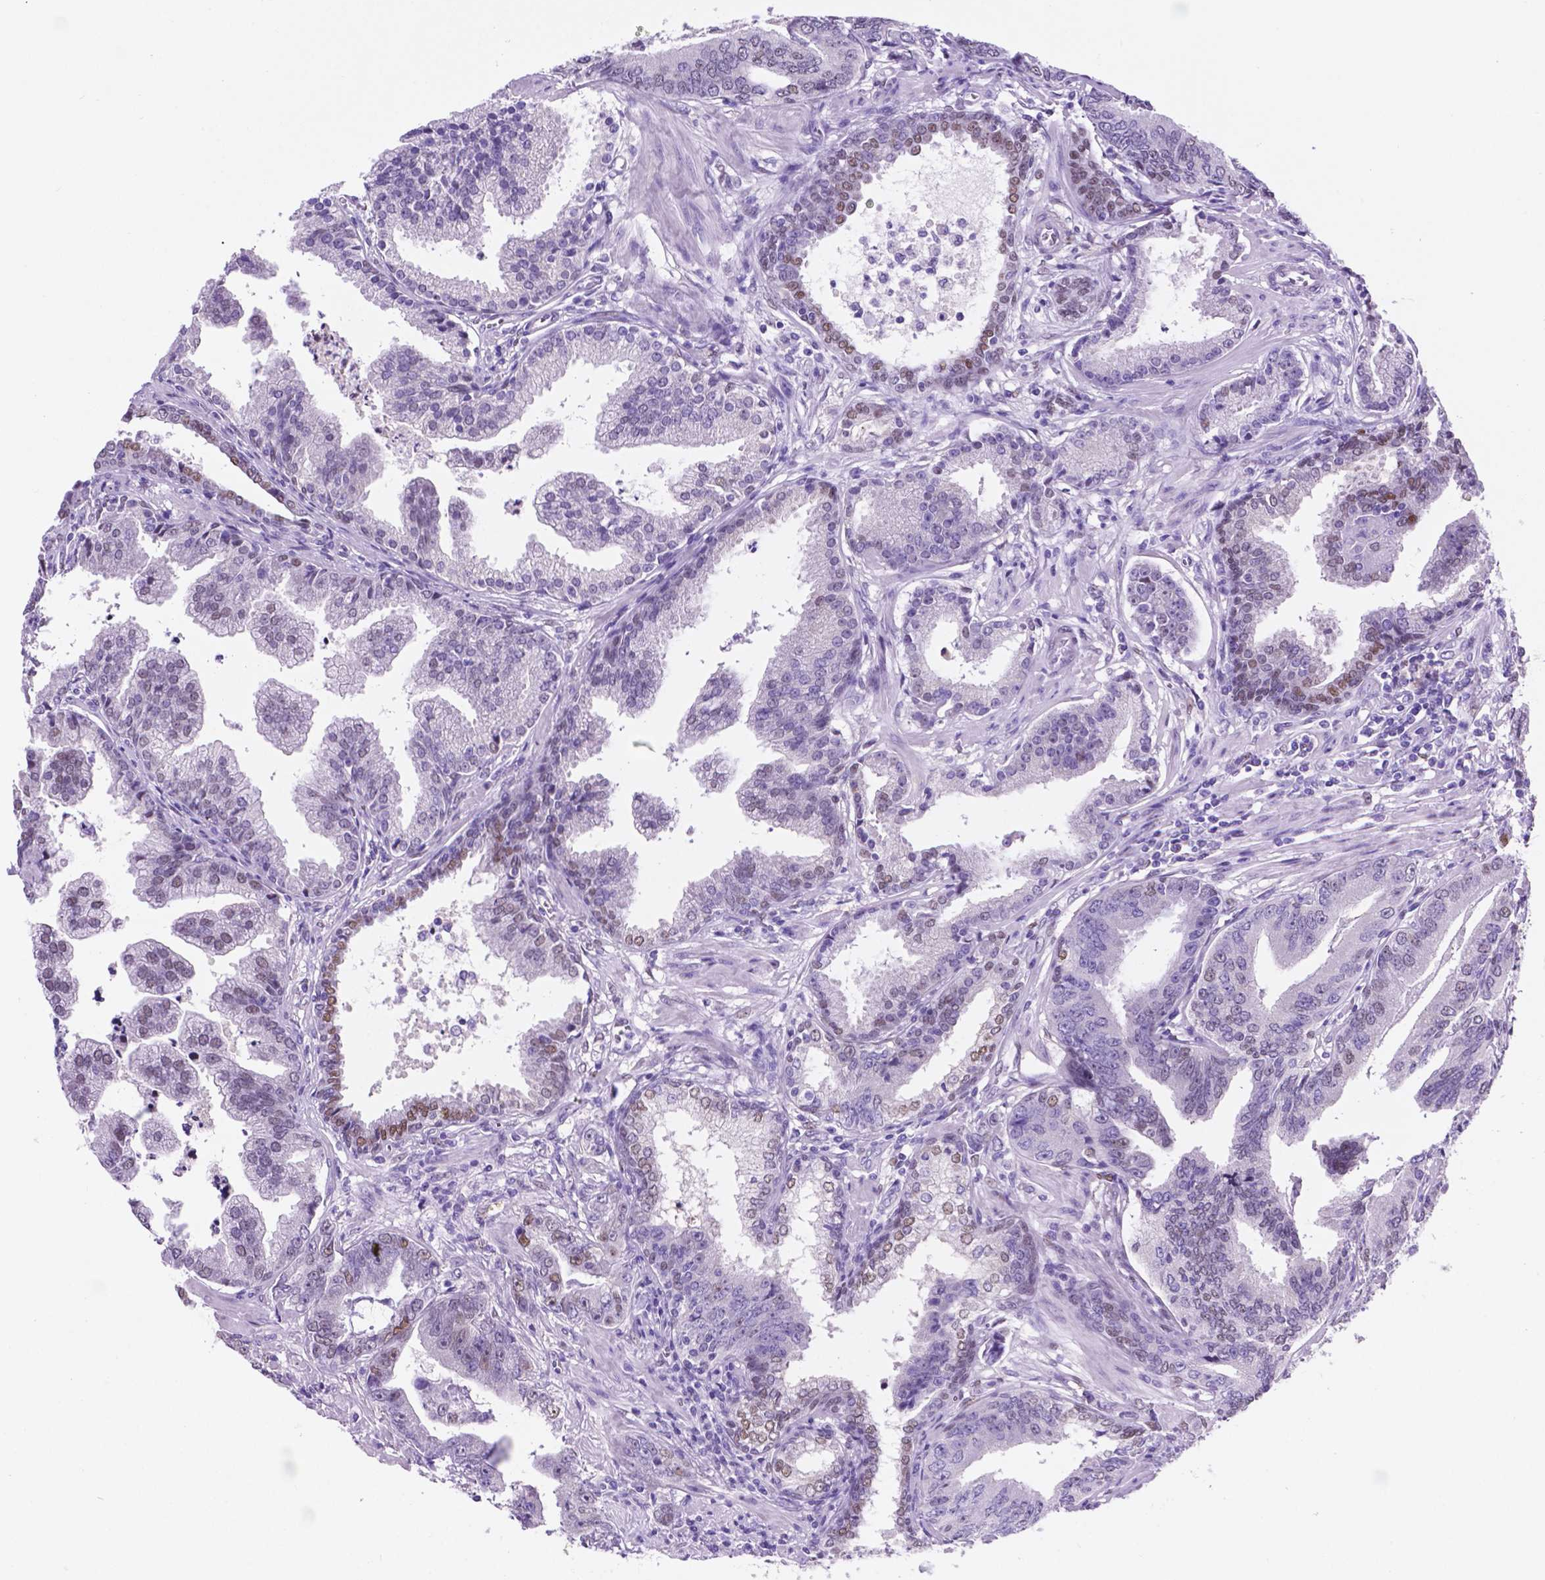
{"staining": {"intensity": "negative", "quantity": "none", "location": "none"}, "tissue": "prostate cancer", "cell_type": "Tumor cells", "image_type": "cancer", "snomed": [{"axis": "morphology", "description": "Adenocarcinoma, NOS"}, {"axis": "topography", "description": "Prostate"}], "caption": "Micrograph shows no significant protein staining in tumor cells of prostate cancer (adenocarcinoma). Nuclei are stained in blue.", "gene": "TMEM210", "patient": {"sex": "male", "age": 64}}